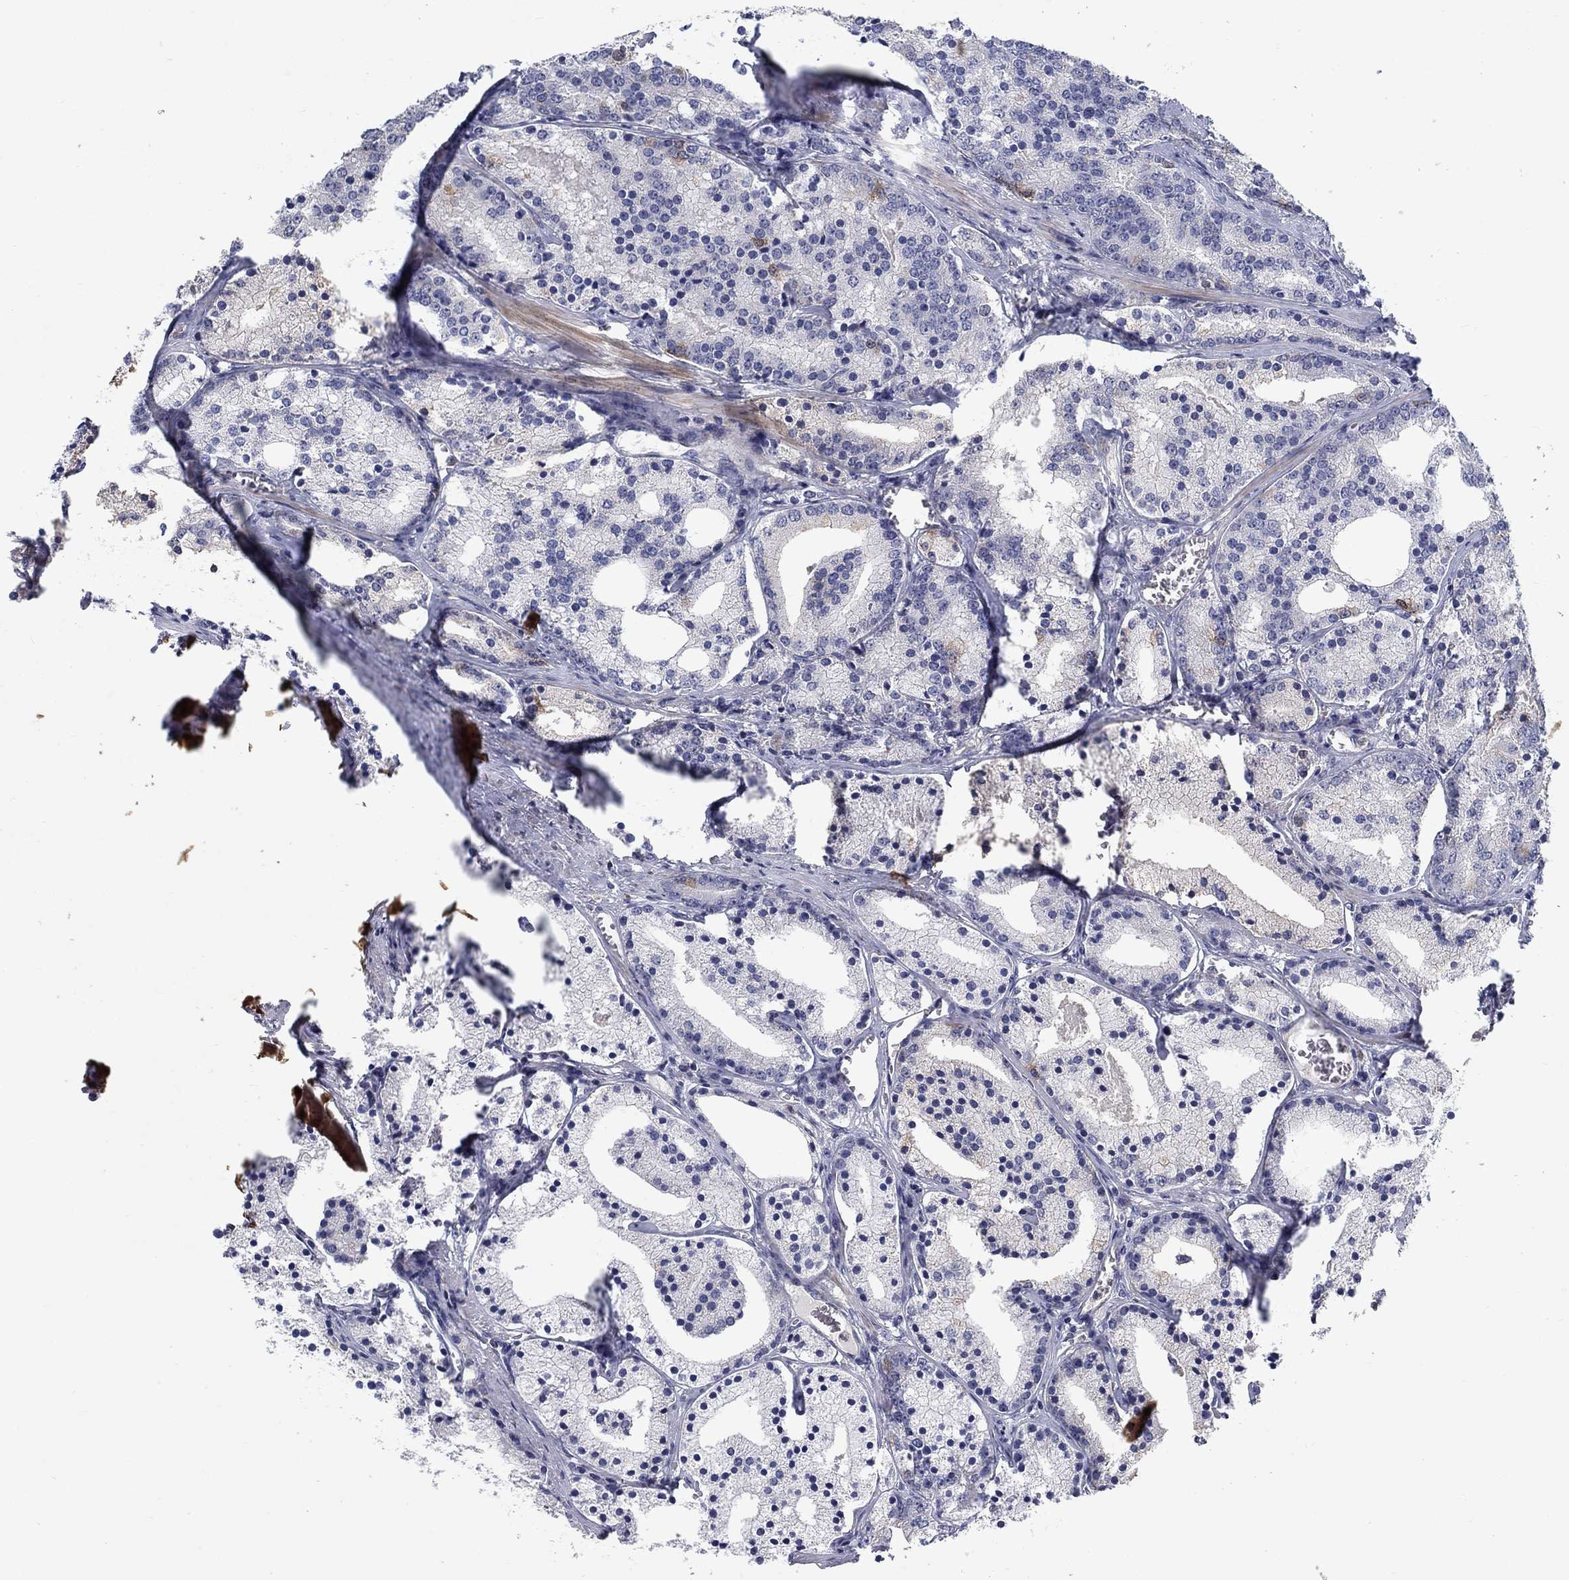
{"staining": {"intensity": "negative", "quantity": "none", "location": "none"}, "tissue": "prostate cancer", "cell_type": "Tumor cells", "image_type": "cancer", "snomed": [{"axis": "morphology", "description": "Adenocarcinoma, NOS"}, {"axis": "topography", "description": "Prostate"}], "caption": "Immunohistochemical staining of prostate cancer (adenocarcinoma) demonstrates no significant staining in tumor cells.", "gene": "KIF15", "patient": {"sex": "male", "age": 69}}